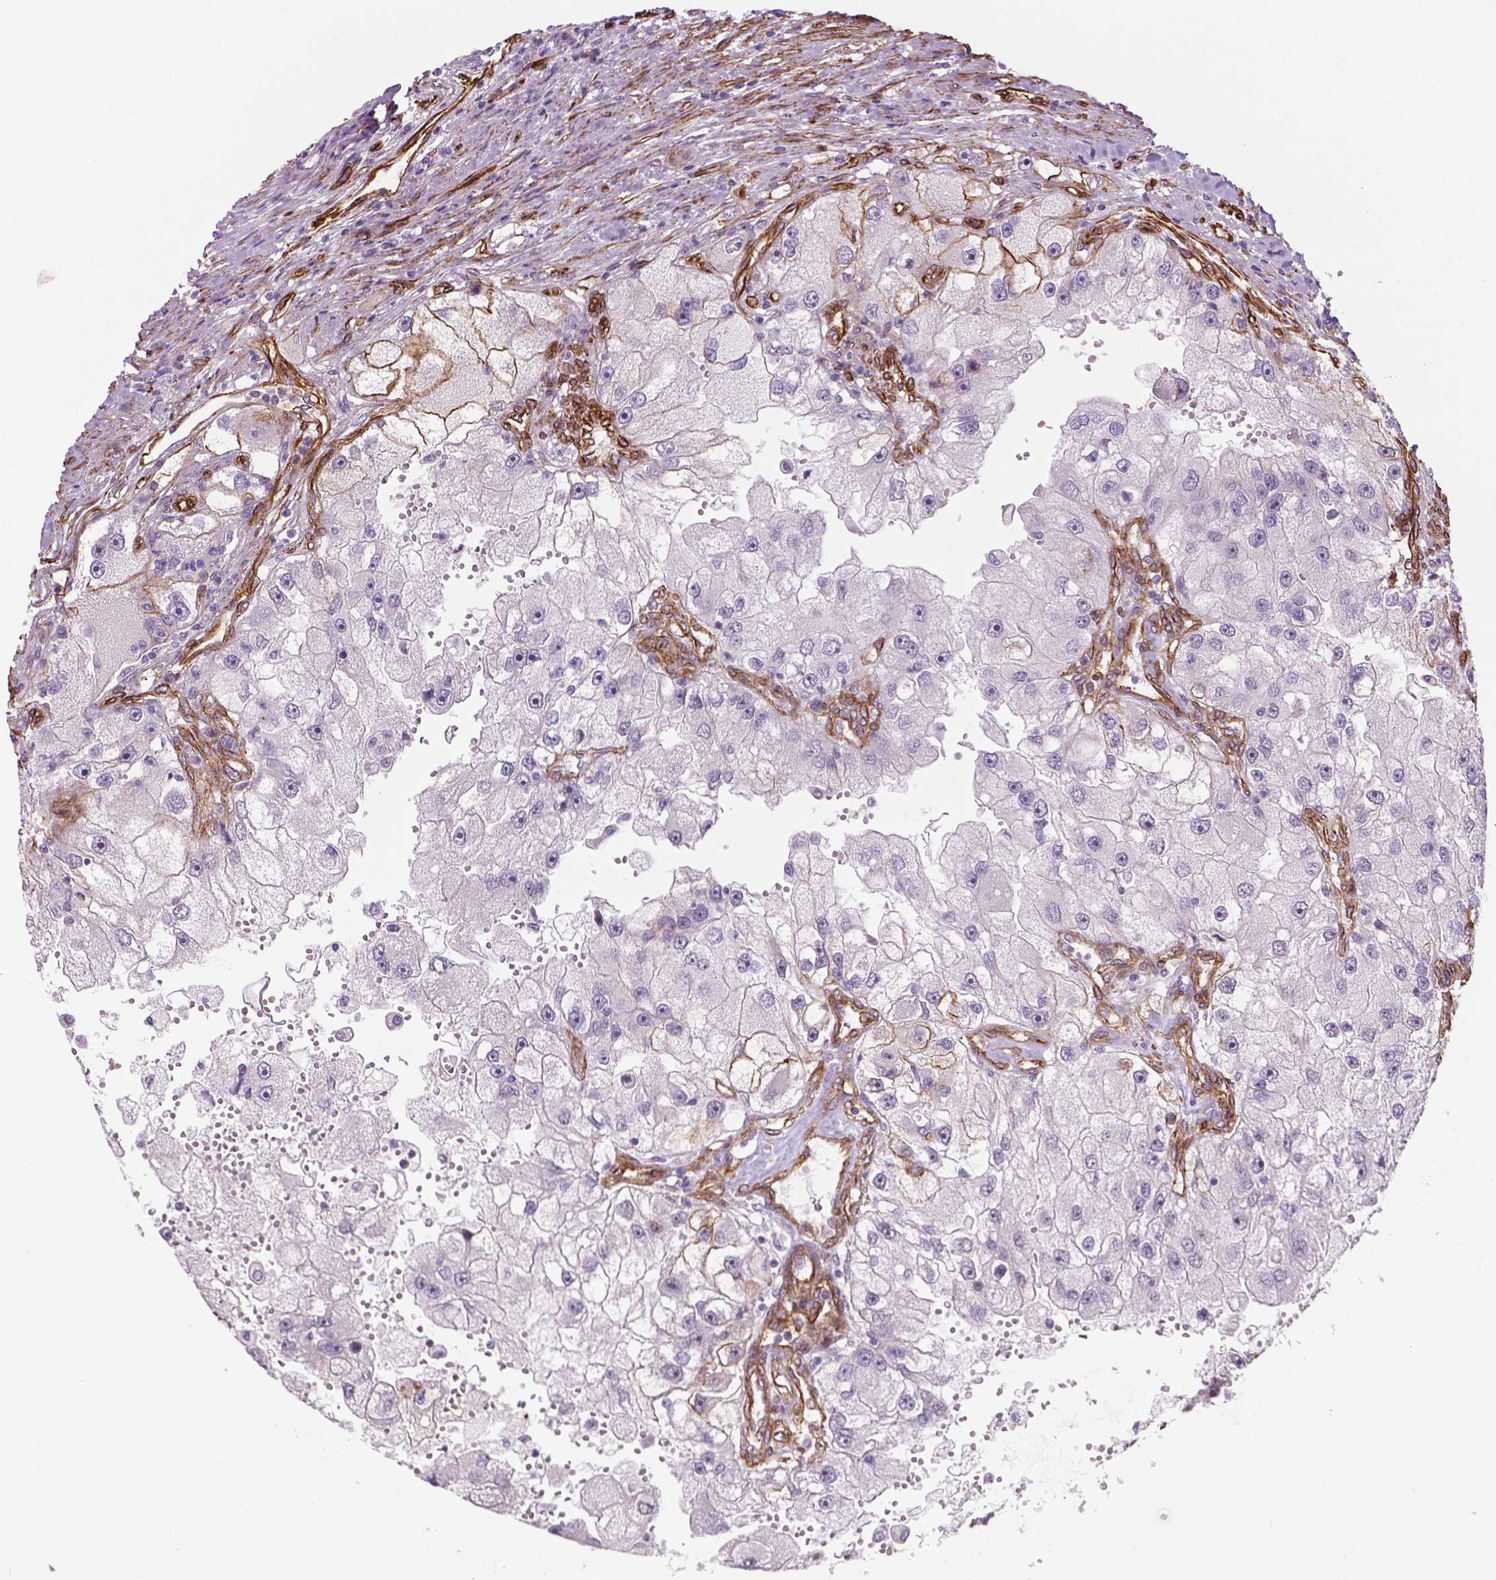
{"staining": {"intensity": "negative", "quantity": "none", "location": "none"}, "tissue": "renal cancer", "cell_type": "Tumor cells", "image_type": "cancer", "snomed": [{"axis": "morphology", "description": "Adenocarcinoma, NOS"}, {"axis": "topography", "description": "Kidney"}], "caption": "Immunohistochemical staining of renal adenocarcinoma demonstrates no significant positivity in tumor cells.", "gene": "EGFL8", "patient": {"sex": "male", "age": 63}}